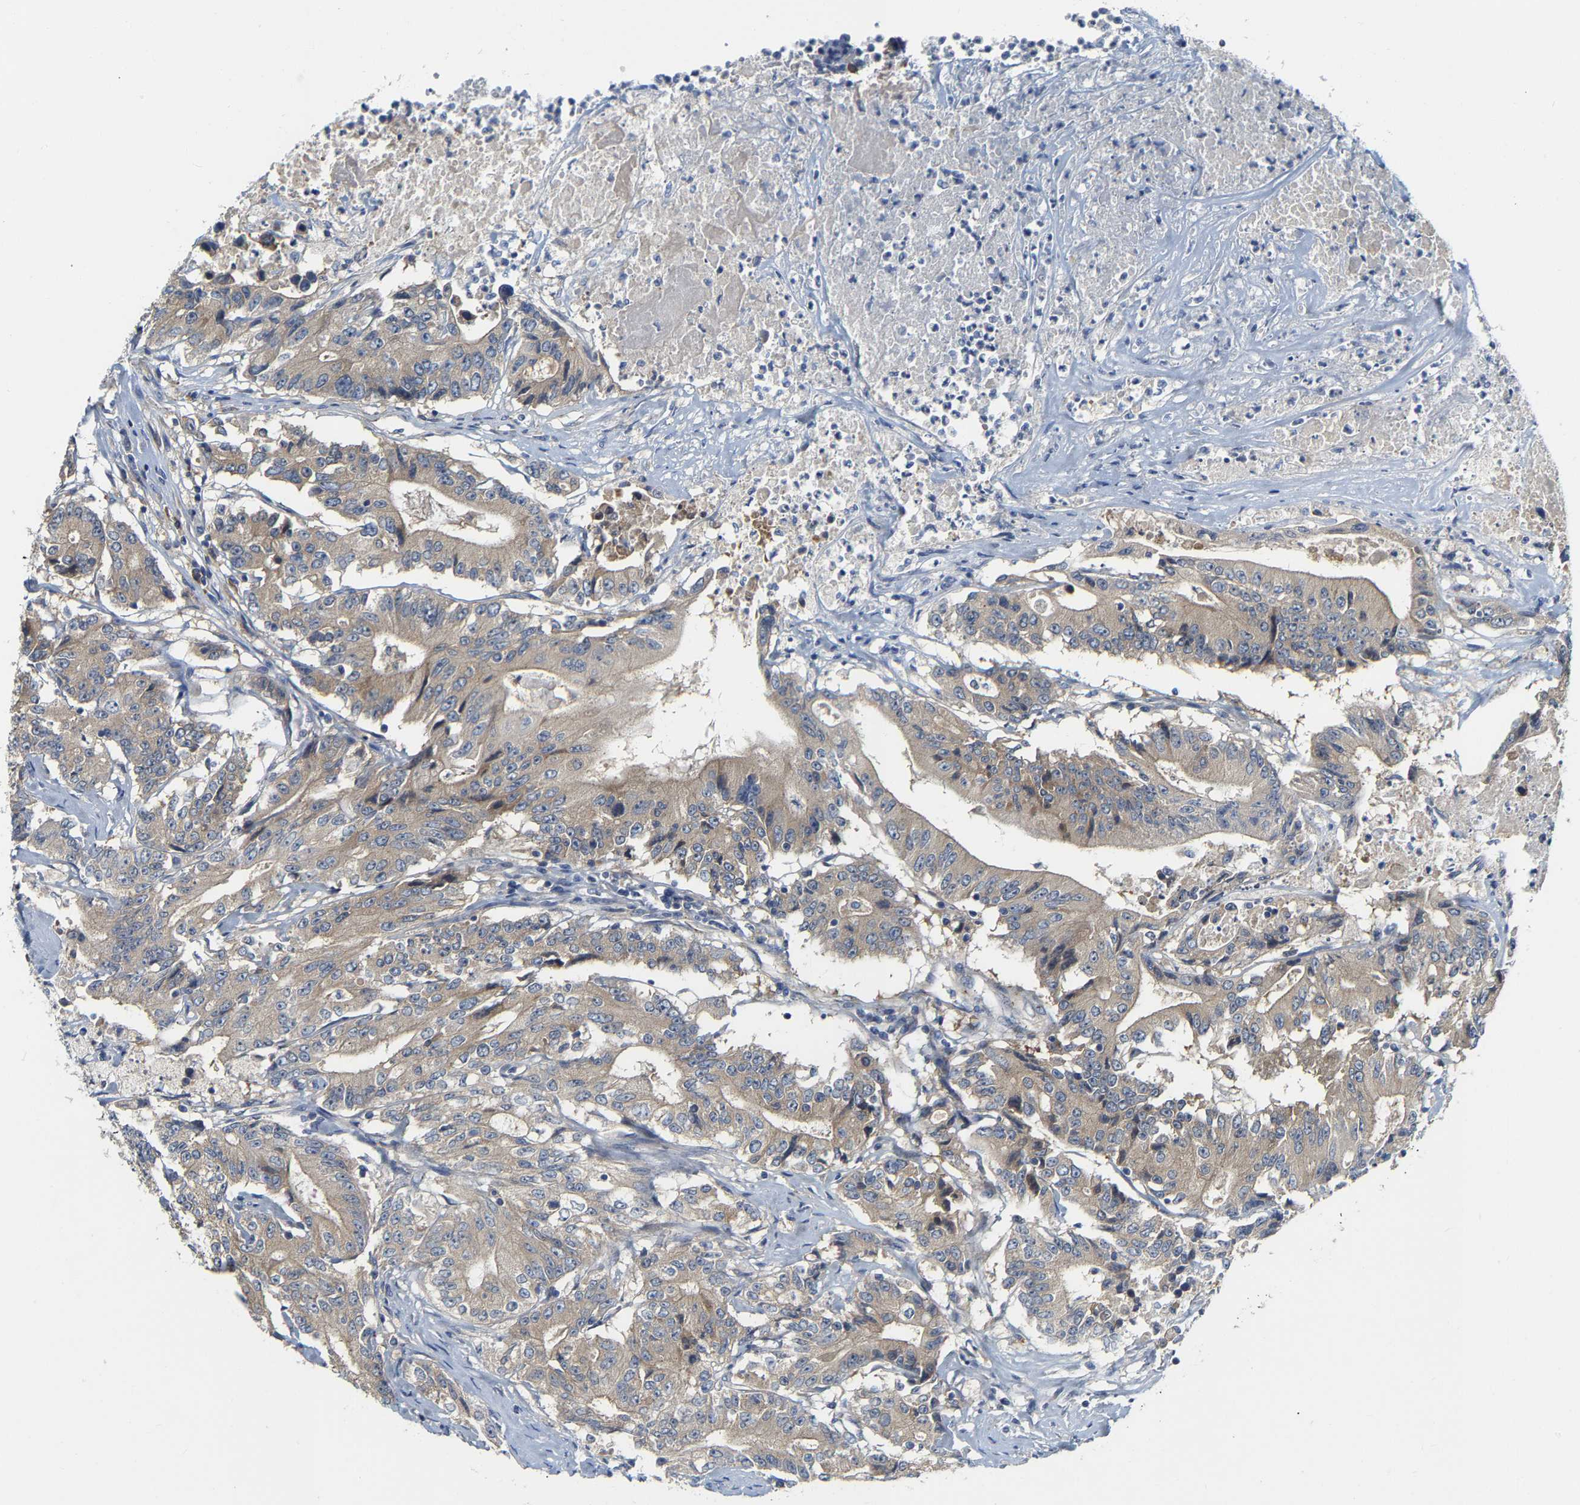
{"staining": {"intensity": "weak", "quantity": ">75%", "location": "cytoplasmic/membranous"}, "tissue": "colorectal cancer", "cell_type": "Tumor cells", "image_type": "cancer", "snomed": [{"axis": "morphology", "description": "Adenocarcinoma, NOS"}, {"axis": "topography", "description": "Colon"}], "caption": "About >75% of tumor cells in colorectal cancer show weak cytoplasmic/membranous protein staining as visualized by brown immunohistochemical staining.", "gene": "PCNT", "patient": {"sex": "female", "age": 77}}